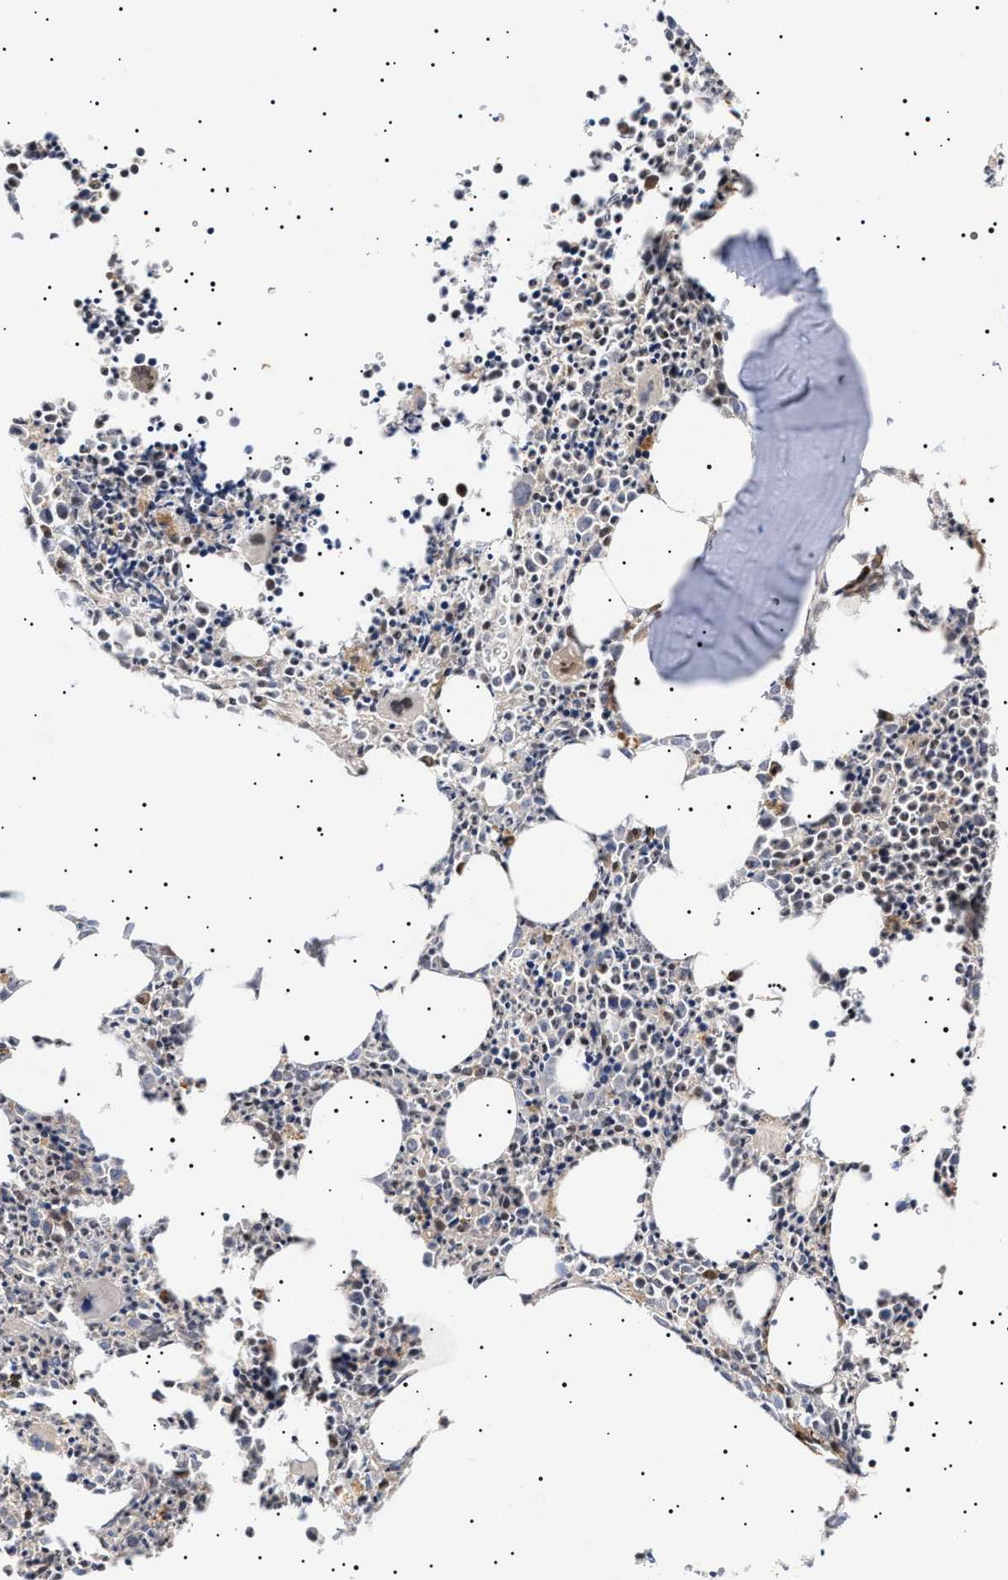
{"staining": {"intensity": "moderate", "quantity": "<25%", "location": "cytoplasmic/membranous"}, "tissue": "bone marrow", "cell_type": "Hematopoietic cells", "image_type": "normal", "snomed": [{"axis": "morphology", "description": "Normal tissue, NOS"}, {"axis": "morphology", "description": "Inflammation, NOS"}, {"axis": "topography", "description": "Bone marrow"}], "caption": "The immunohistochemical stain shows moderate cytoplasmic/membranous staining in hematopoietic cells of benign bone marrow.", "gene": "MRPL10", "patient": {"sex": "male", "age": 31}}